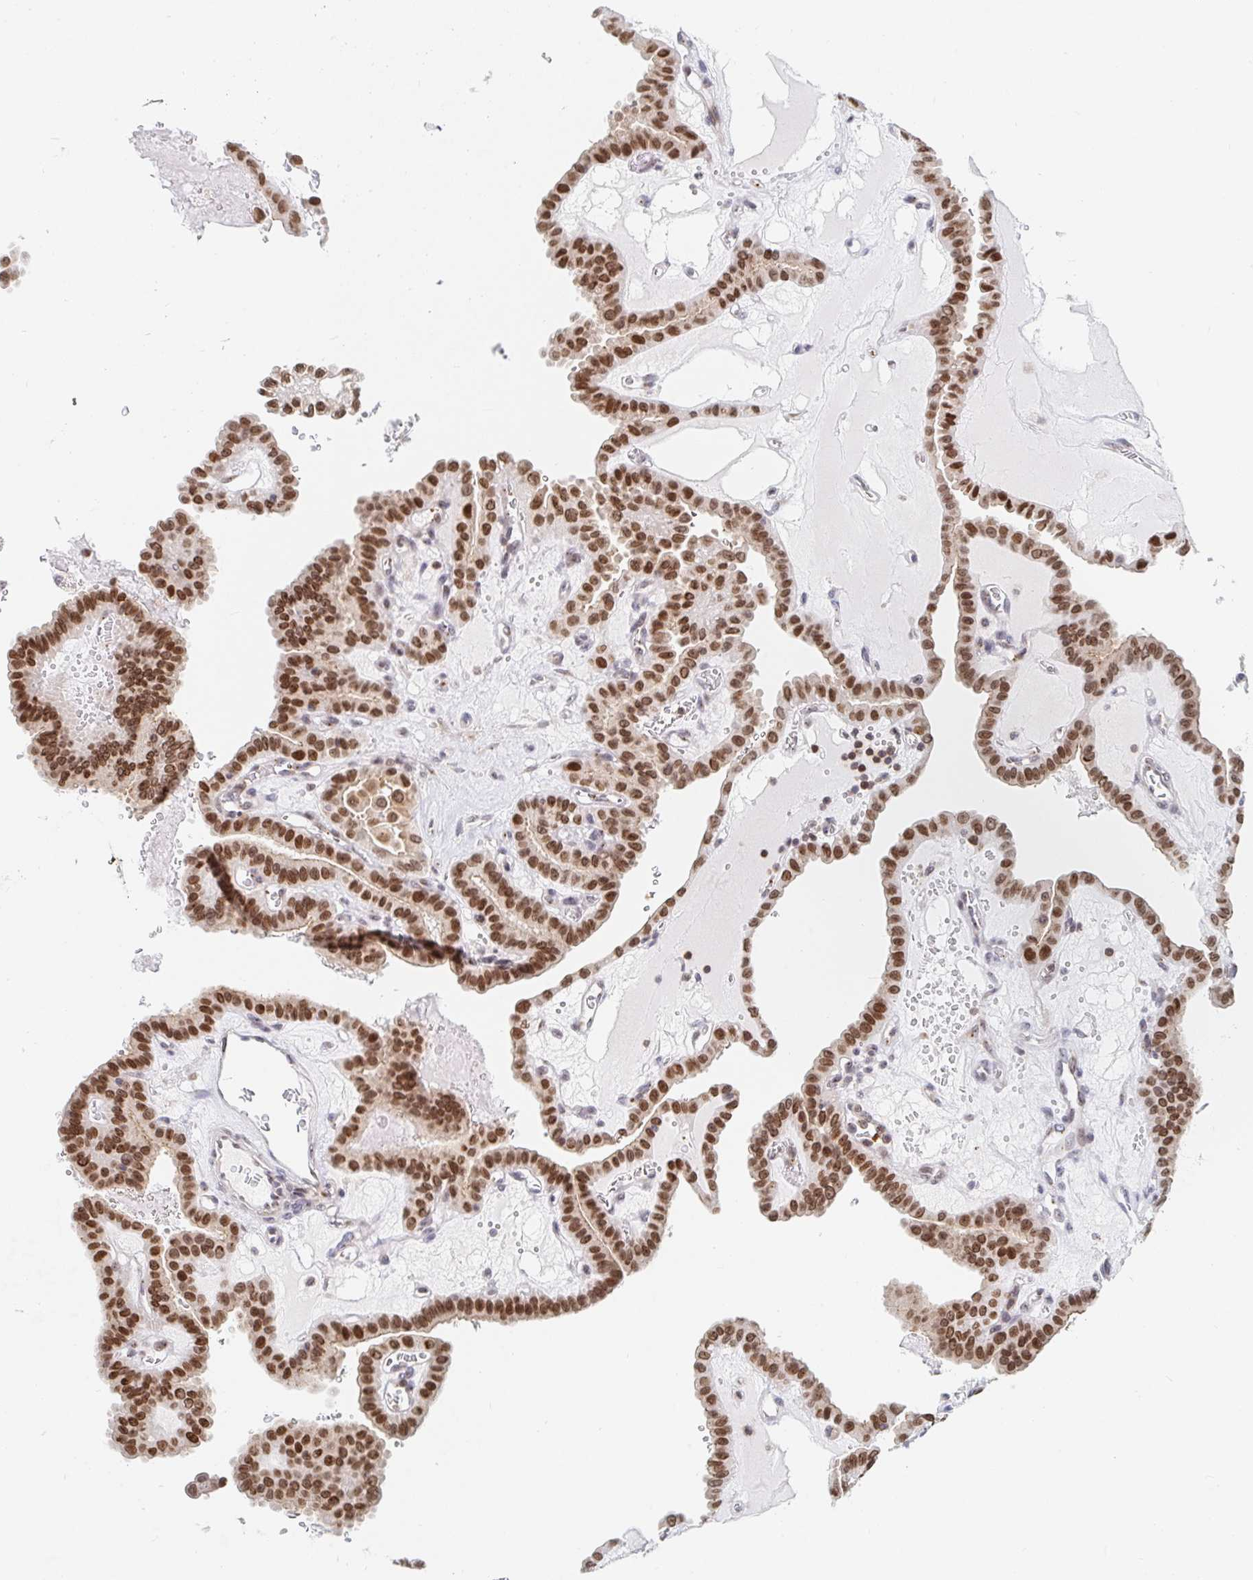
{"staining": {"intensity": "moderate", "quantity": ">75%", "location": "nuclear"}, "tissue": "thyroid cancer", "cell_type": "Tumor cells", "image_type": "cancer", "snomed": [{"axis": "morphology", "description": "Papillary adenocarcinoma, NOS"}, {"axis": "topography", "description": "Thyroid gland"}], "caption": "High-magnification brightfield microscopy of thyroid papillary adenocarcinoma stained with DAB (3,3'-diaminobenzidine) (brown) and counterstained with hematoxylin (blue). tumor cells exhibit moderate nuclear expression is seen in about>75% of cells.", "gene": "CHD2", "patient": {"sex": "male", "age": 87}}